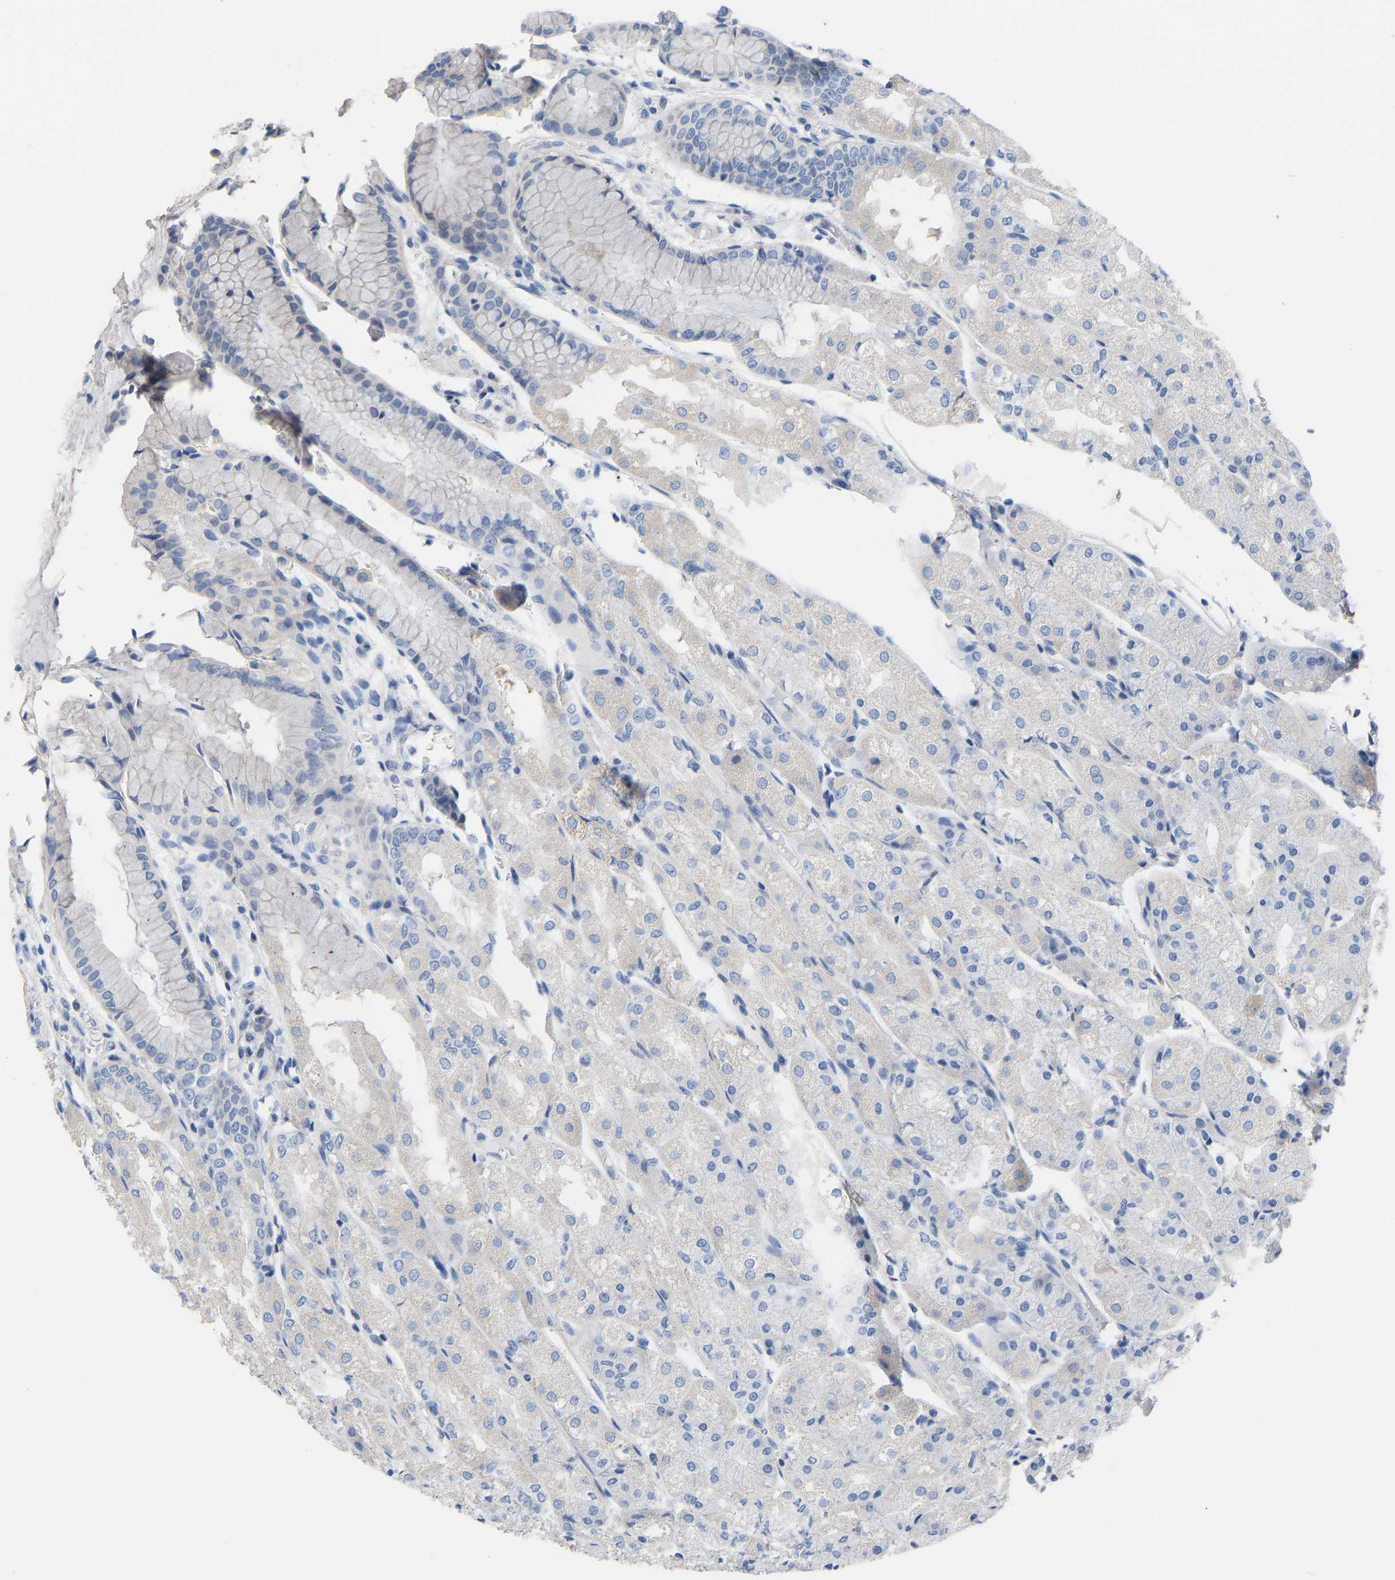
{"staining": {"intensity": "negative", "quantity": "none", "location": "none"}, "tissue": "stomach", "cell_type": "Glandular cells", "image_type": "normal", "snomed": [{"axis": "morphology", "description": "Normal tissue, NOS"}, {"axis": "topography", "description": "Stomach, upper"}], "caption": "IHC of benign stomach reveals no staining in glandular cells.", "gene": "OLIG2", "patient": {"sex": "male", "age": 72}}